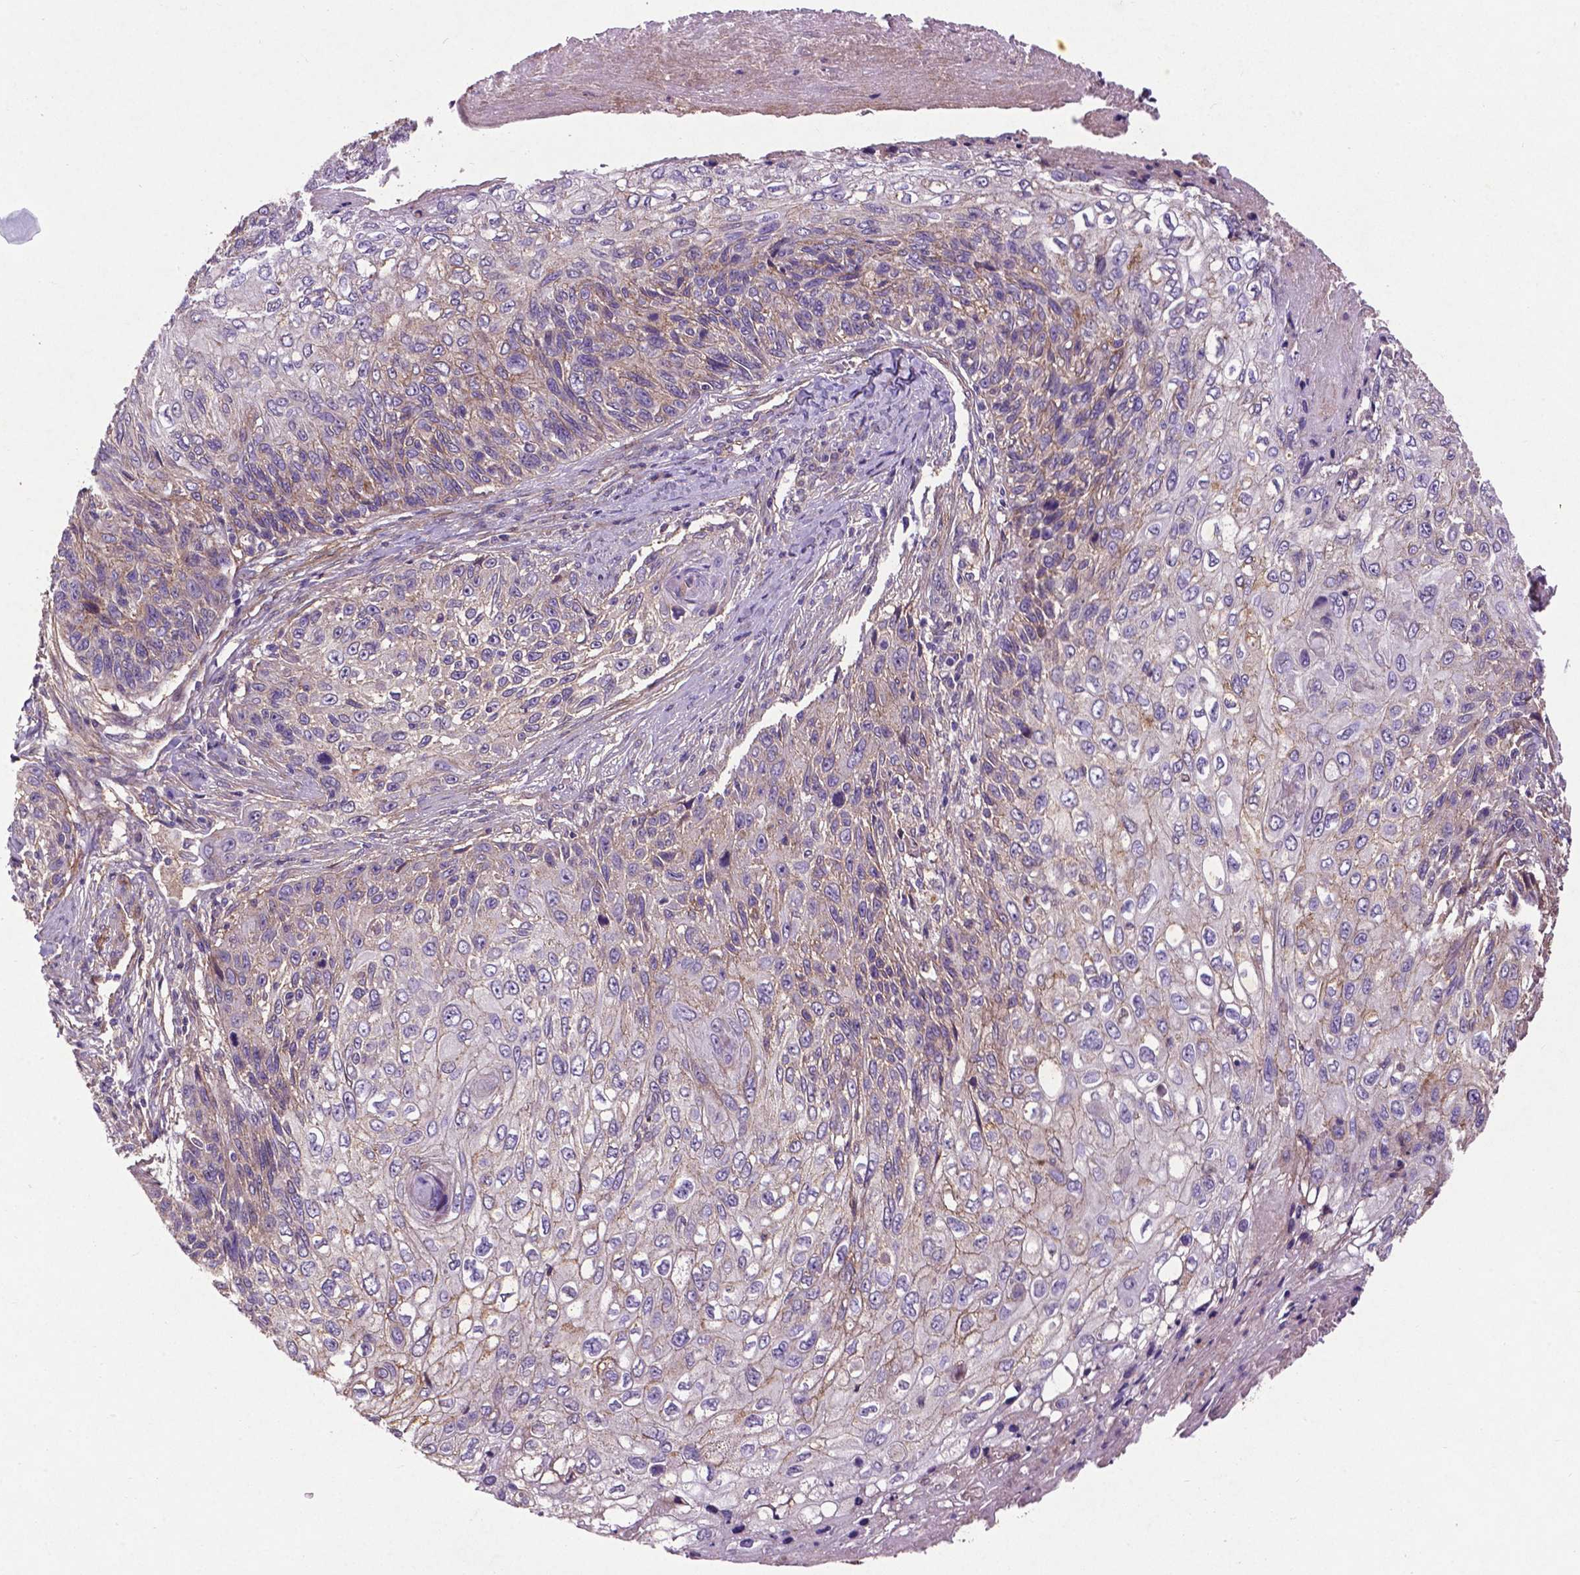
{"staining": {"intensity": "negative", "quantity": "none", "location": "none"}, "tissue": "skin cancer", "cell_type": "Tumor cells", "image_type": "cancer", "snomed": [{"axis": "morphology", "description": "Squamous cell carcinoma, NOS"}, {"axis": "topography", "description": "Skin"}], "caption": "Skin squamous cell carcinoma stained for a protein using immunohistochemistry exhibits no positivity tumor cells.", "gene": "RRAS", "patient": {"sex": "male", "age": 92}}